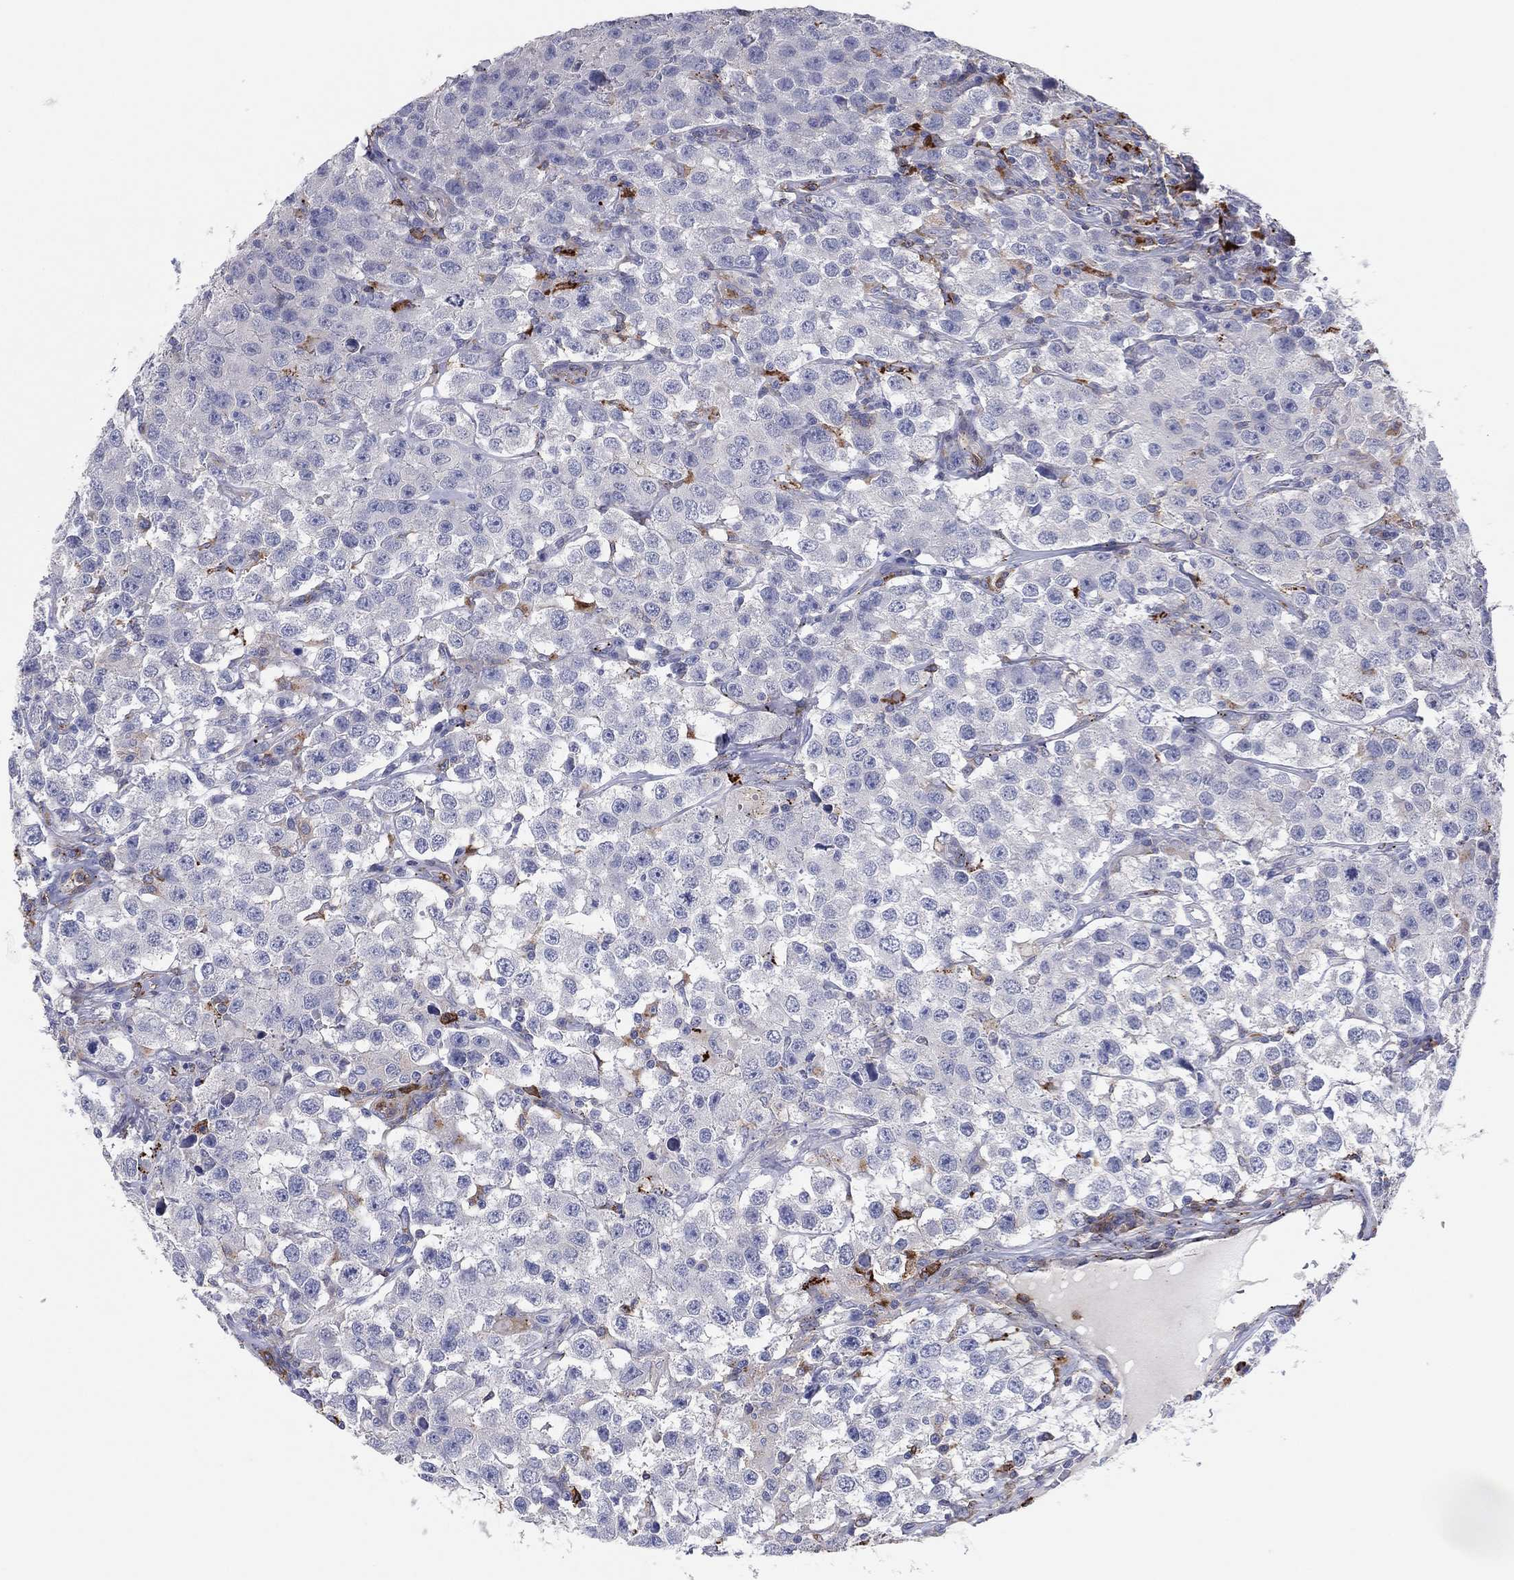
{"staining": {"intensity": "negative", "quantity": "none", "location": "none"}, "tissue": "testis cancer", "cell_type": "Tumor cells", "image_type": "cancer", "snomed": [{"axis": "morphology", "description": "Seminoma, NOS"}, {"axis": "topography", "description": "Testis"}], "caption": "Testis cancer (seminoma) stained for a protein using immunohistochemistry demonstrates no positivity tumor cells.", "gene": "PLAC8", "patient": {"sex": "male", "age": 52}}